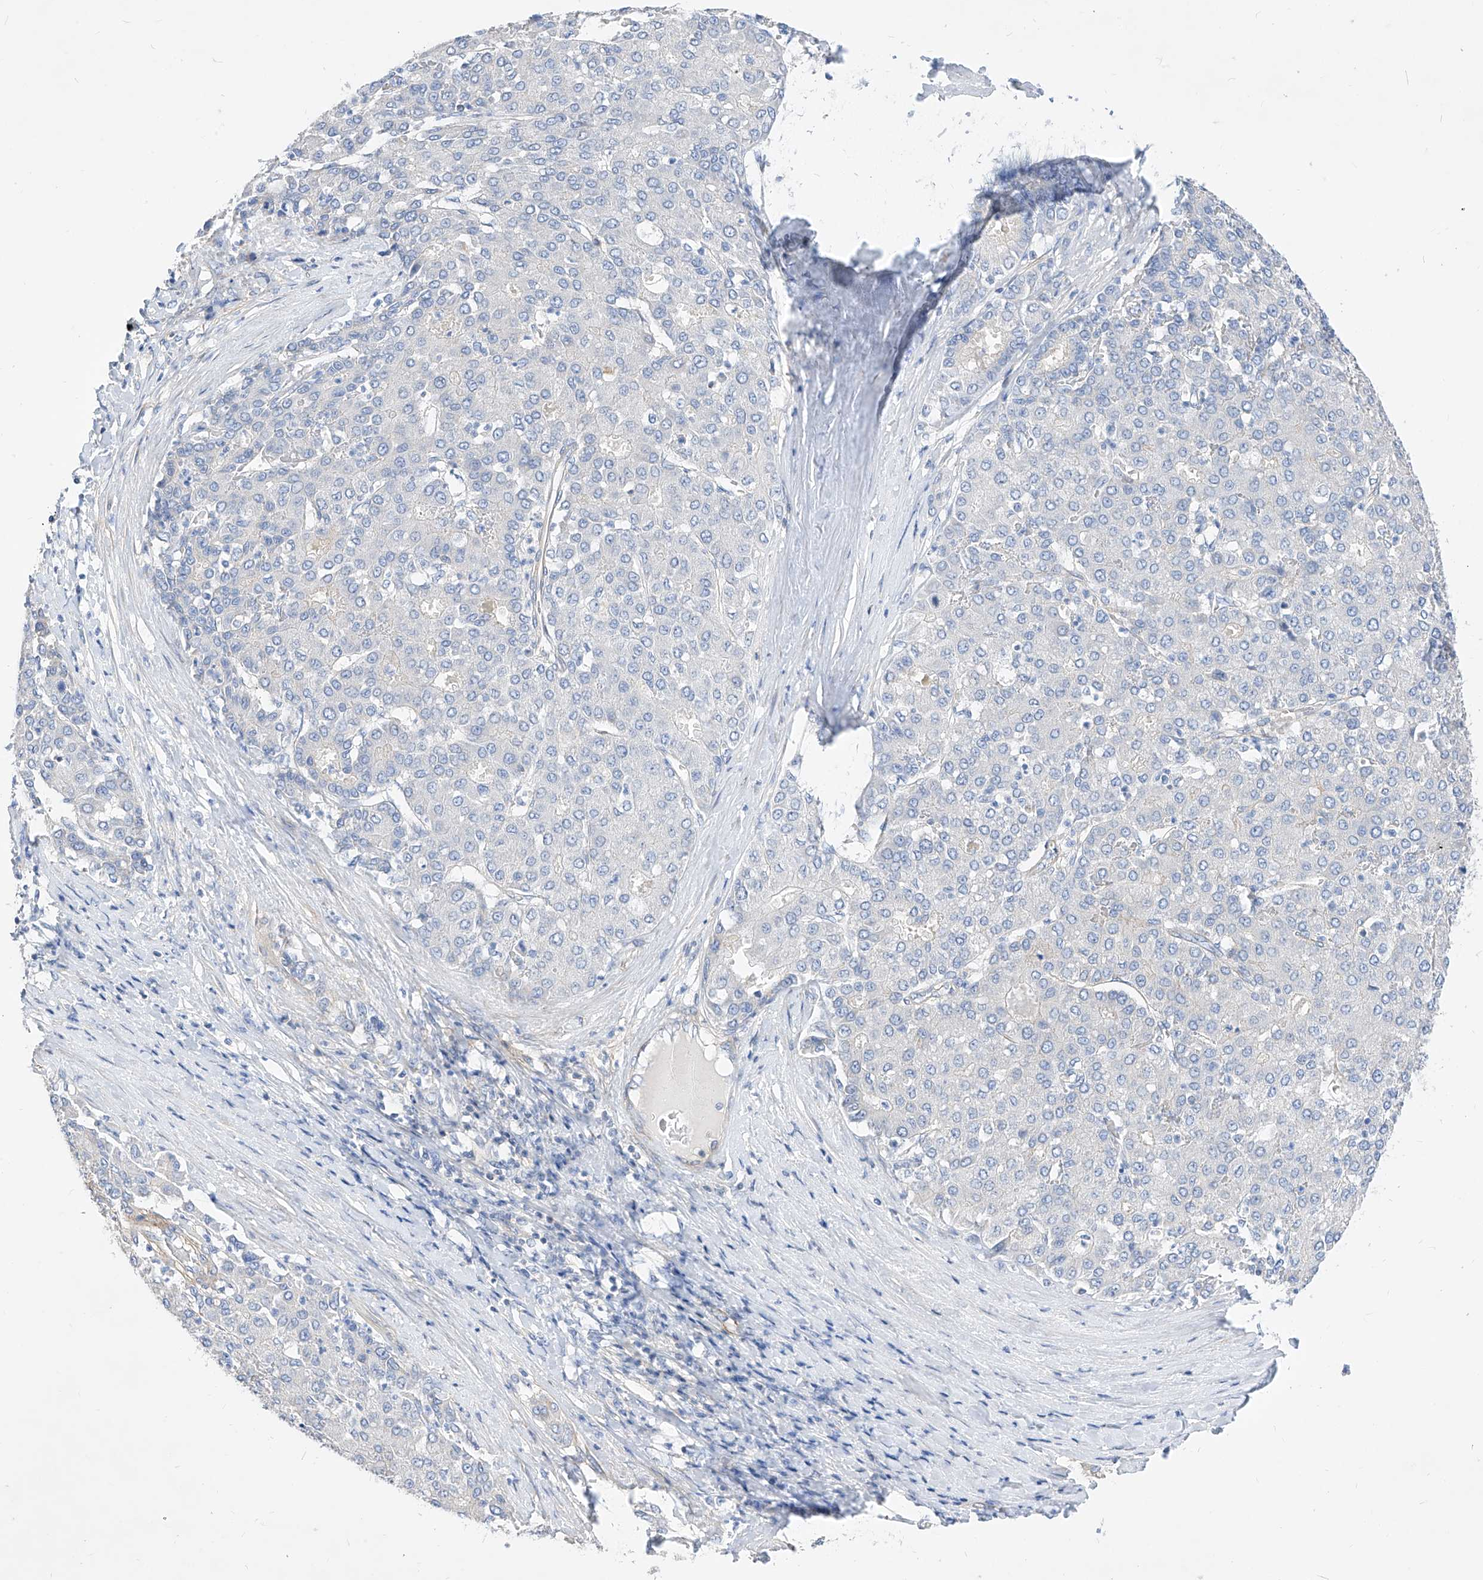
{"staining": {"intensity": "negative", "quantity": "none", "location": "none"}, "tissue": "liver cancer", "cell_type": "Tumor cells", "image_type": "cancer", "snomed": [{"axis": "morphology", "description": "Carcinoma, Hepatocellular, NOS"}, {"axis": "topography", "description": "Liver"}], "caption": "Tumor cells show no significant positivity in hepatocellular carcinoma (liver). (DAB (3,3'-diaminobenzidine) immunohistochemistry visualized using brightfield microscopy, high magnification).", "gene": "SCGB2A1", "patient": {"sex": "male", "age": 65}}